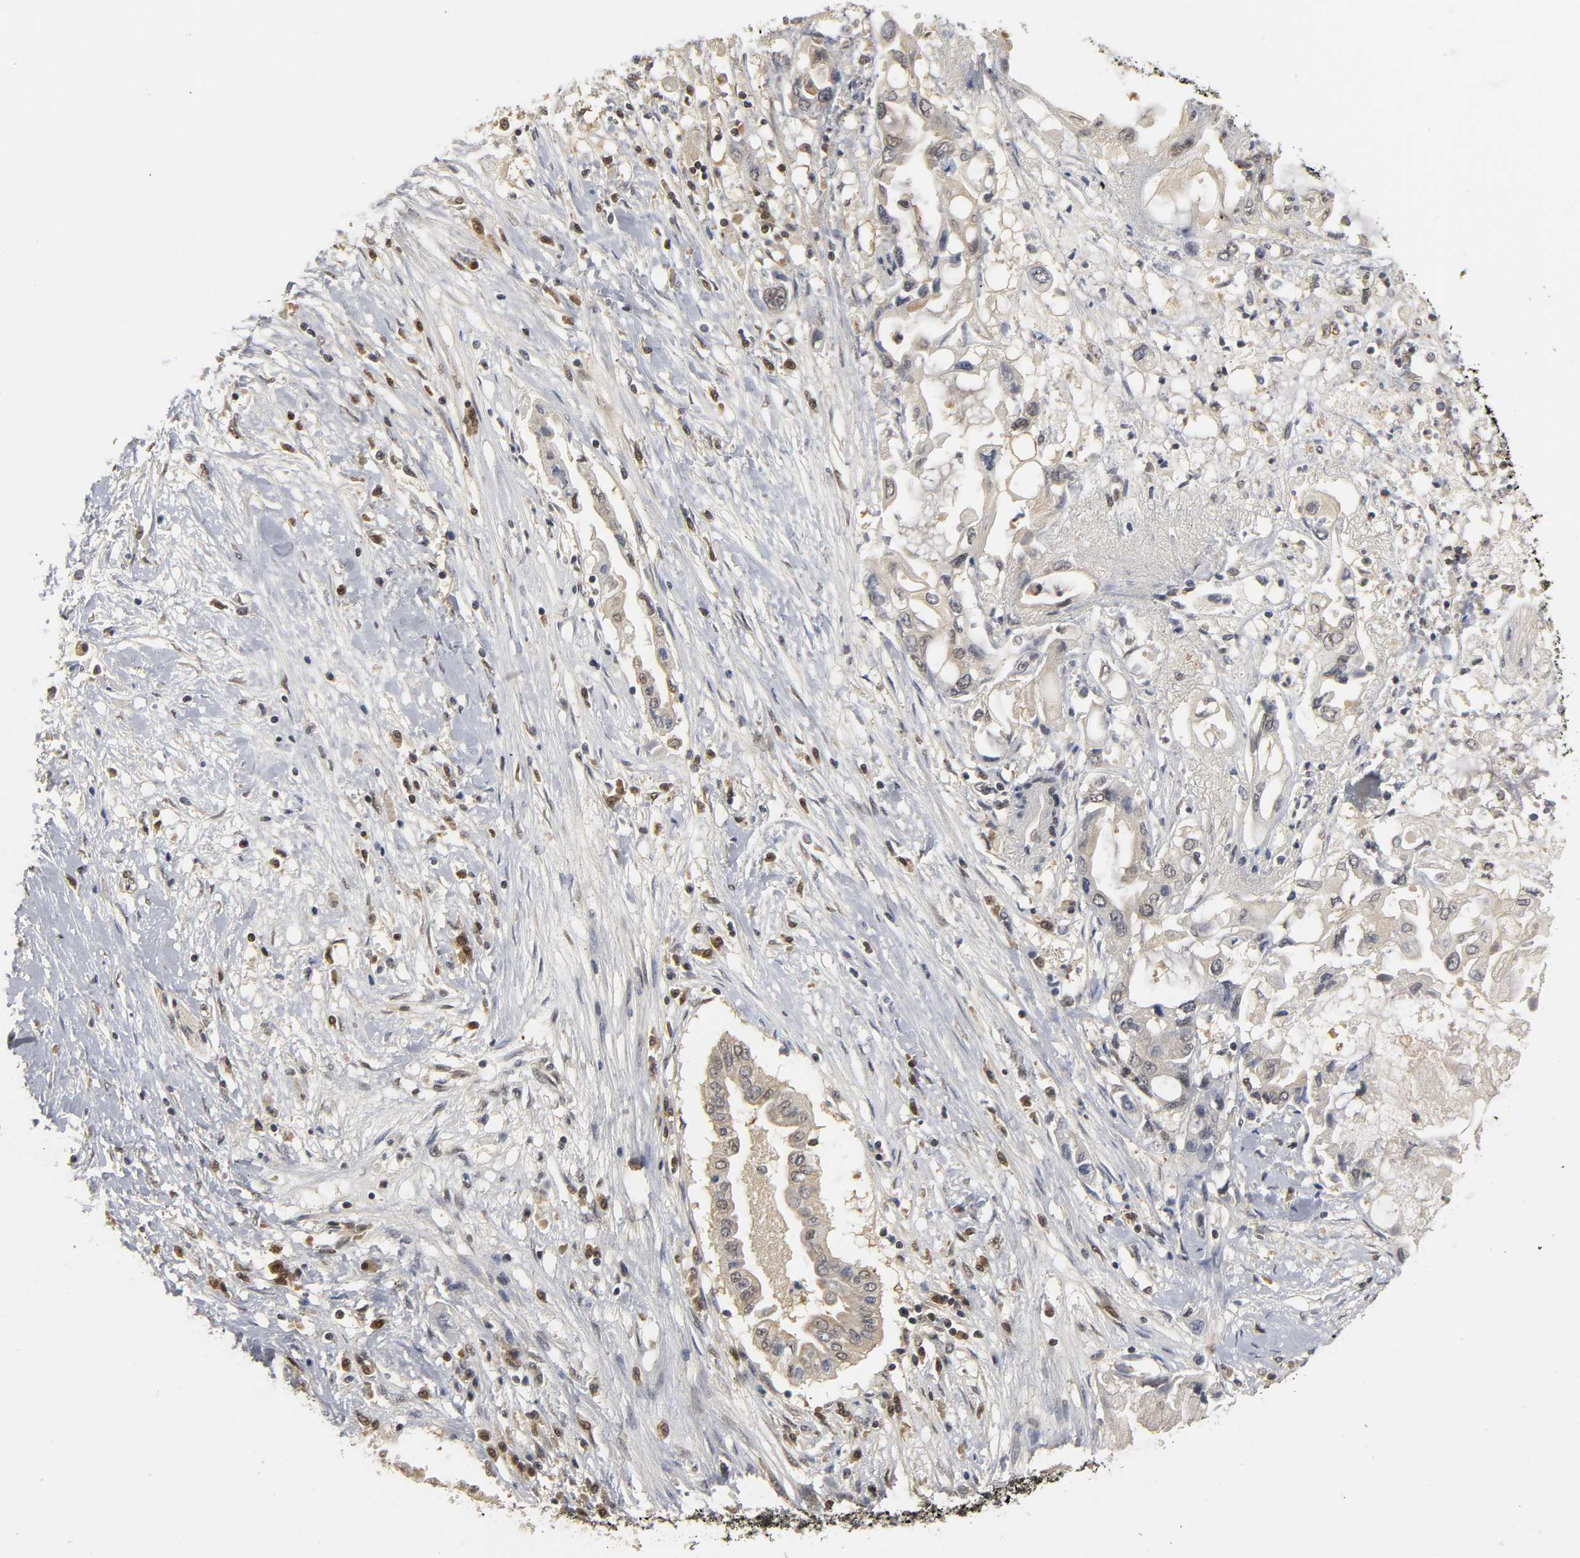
{"staining": {"intensity": "moderate", "quantity": ">75%", "location": "cytoplasmic/membranous"}, "tissue": "pancreatic cancer", "cell_type": "Tumor cells", "image_type": "cancer", "snomed": [{"axis": "morphology", "description": "Adenocarcinoma, NOS"}, {"axis": "topography", "description": "Pancreas"}], "caption": "Immunohistochemical staining of human pancreatic cancer (adenocarcinoma) reveals medium levels of moderate cytoplasmic/membranous protein expression in about >75% of tumor cells.", "gene": "PARK7", "patient": {"sex": "female", "age": 57}}